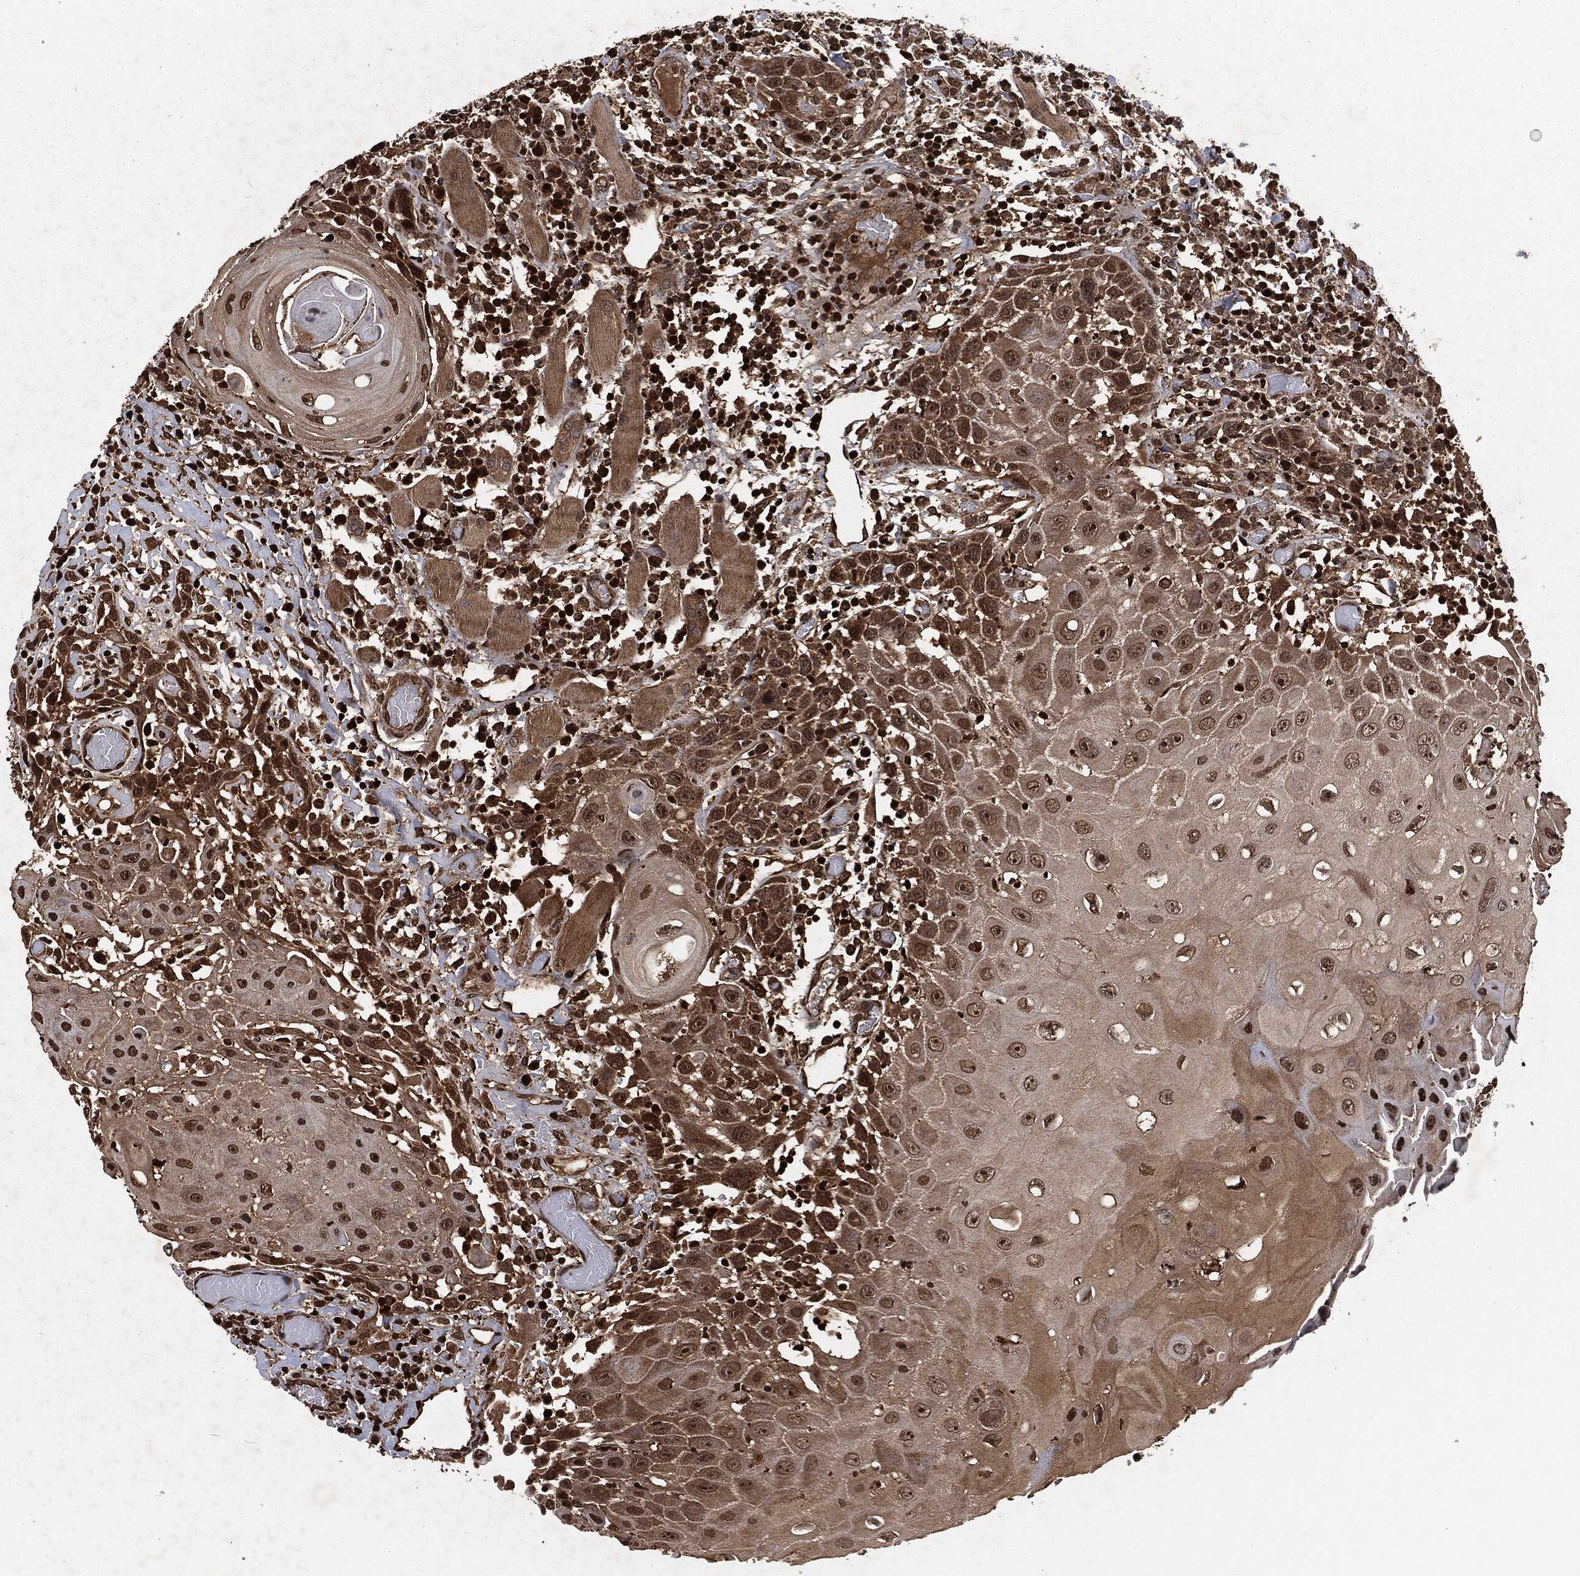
{"staining": {"intensity": "strong", "quantity": "<25%", "location": "cytoplasmic/membranous,nuclear"}, "tissue": "head and neck cancer", "cell_type": "Tumor cells", "image_type": "cancer", "snomed": [{"axis": "morphology", "description": "Normal tissue, NOS"}, {"axis": "morphology", "description": "Squamous cell carcinoma, NOS"}, {"axis": "topography", "description": "Oral tissue"}, {"axis": "topography", "description": "Head-Neck"}], "caption": "About <25% of tumor cells in head and neck squamous cell carcinoma reveal strong cytoplasmic/membranous and nuclear protein positivity as visualized by brown immunohistochemical staining.", "gene": "SNAI1", "patient": {"sex": "male", "age": 71}}